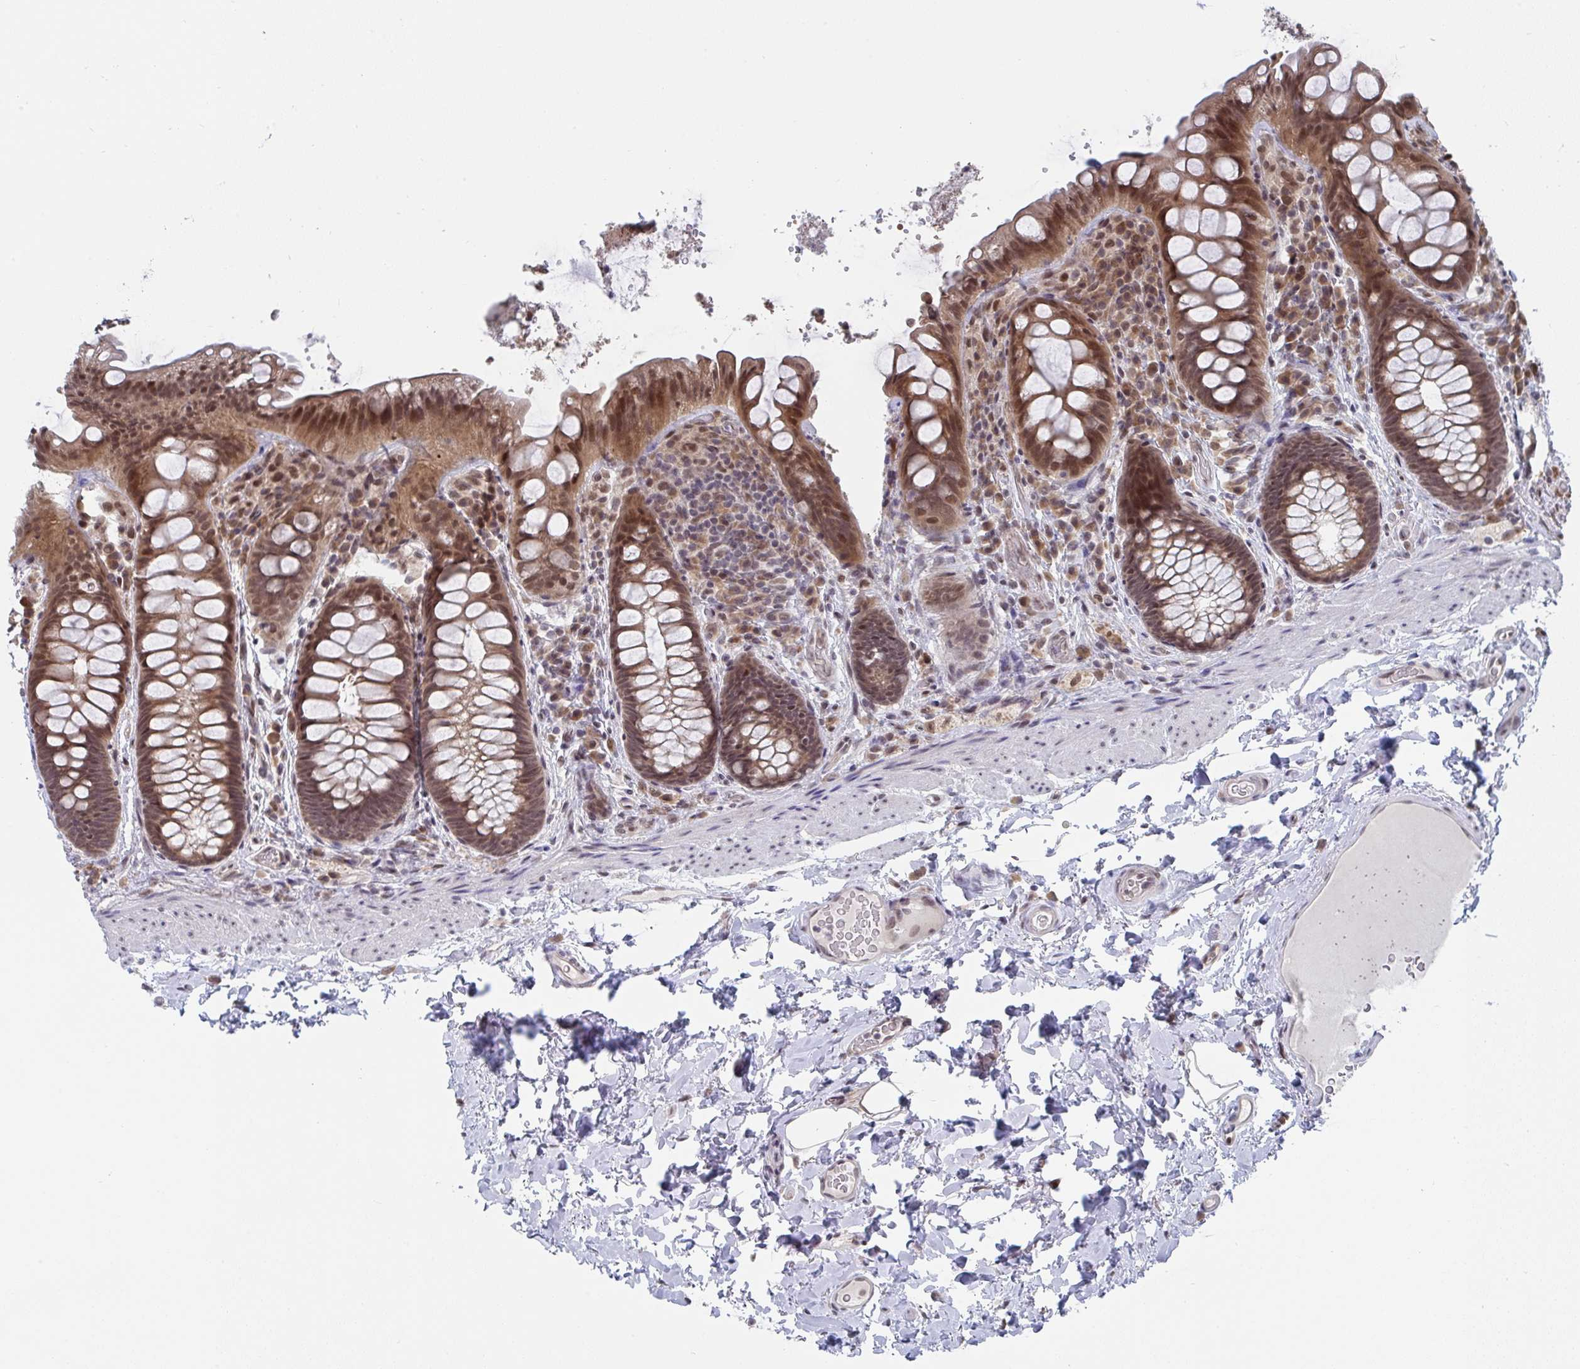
{"staining": {"intensity": "moderate", "quantity": ">75%", "location": "cytoplasmic/membranous,nuclear"}, "tissue": "rectum", "cell_type": "Glandular cells", "image_type": "normal", "snomed": [{"axis": "morphology", "description": "Normal tissue, NOS"}, {"axis": "topography", "description": "Rectum"}], "caption": "Glandular cells exhibit medium levels of moderate cytoplasmic/membranous,nuclear staining in about >75% of cells in normal rectum. (DAB IHC with brightfield microscopy, high magnification).", "gene": "JMJD1C", "patient": {"sex": "female", "age": 69}}